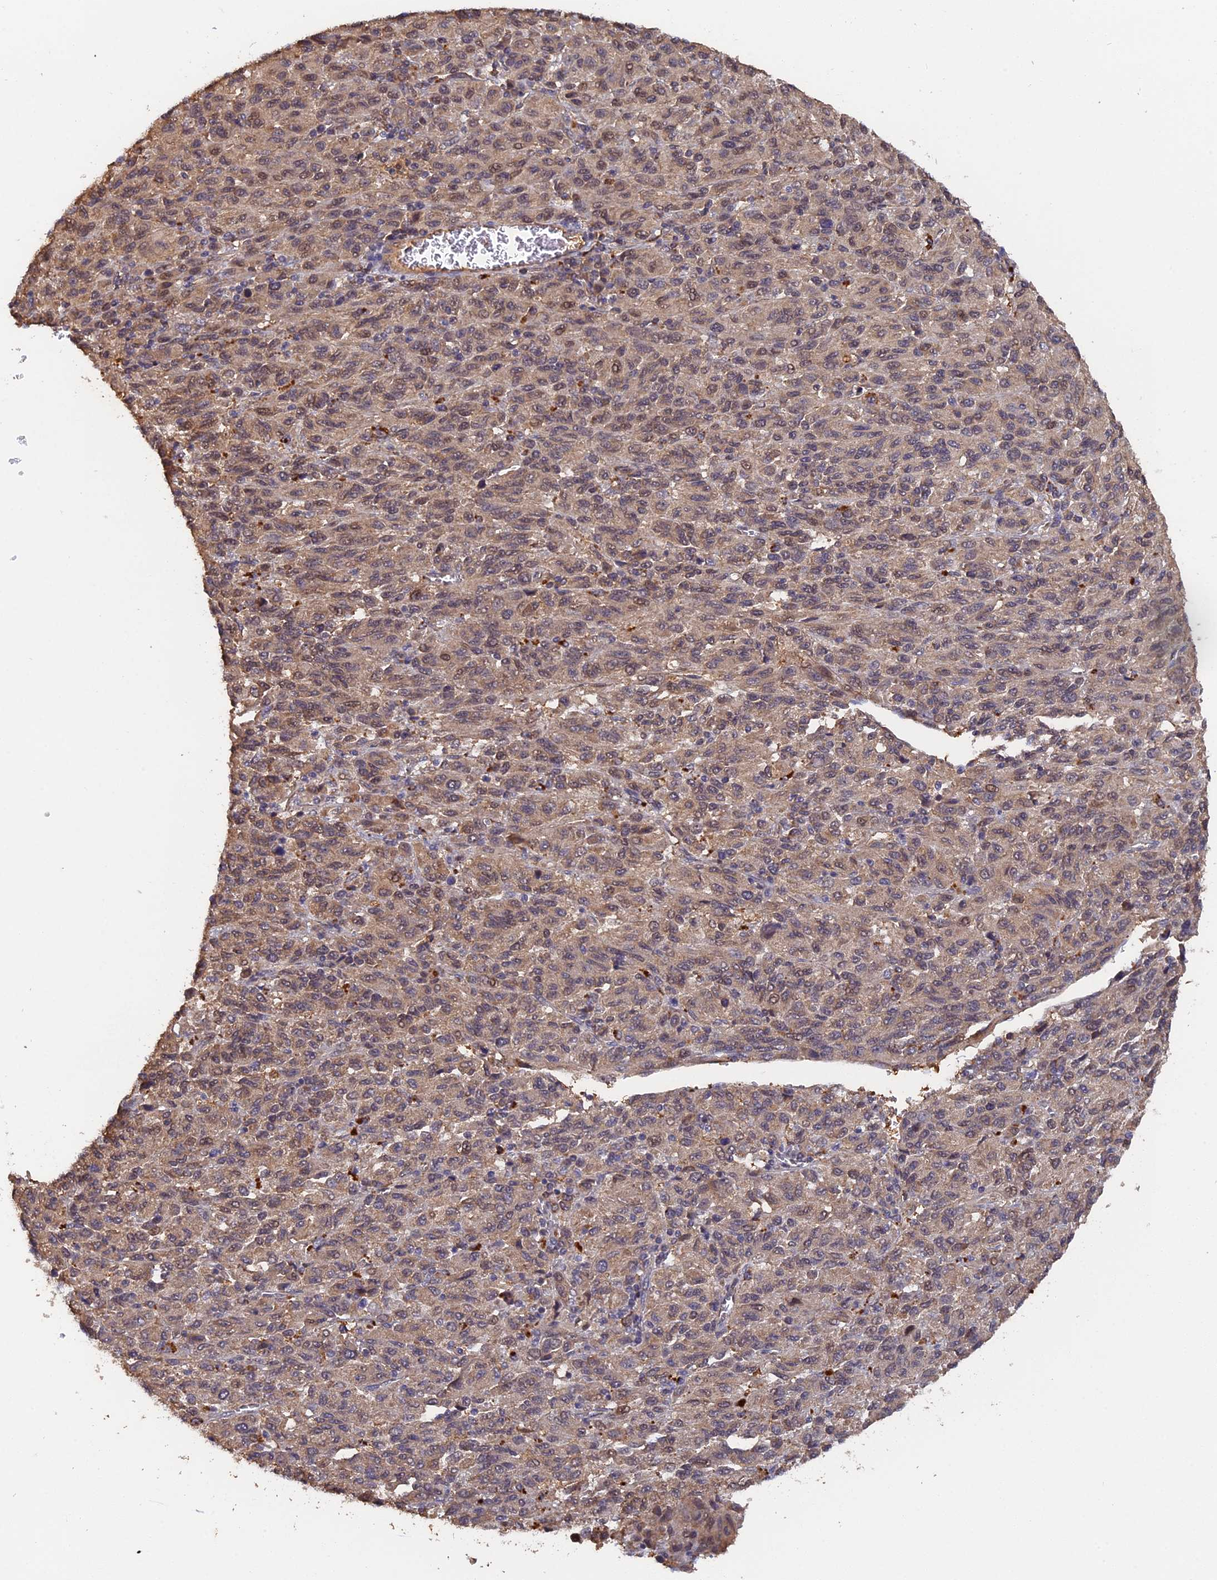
{"staining": {"intensity": "moderate", "quantity": "<25%", "location": "cytoplasmic/membranous,nuclear"}, "tissue": "melanoma", "cell_type": "Tumor cells", "image_type": "cancer", "snomed": [{"axis": "morphology", "description": "Malignant melanoma, Metastatic site"}, {"axis": "topography", "description": "Lung"}], "caption": "Protein expression analysis of melanoma shows moderate cytoplasmic/membranous and nuclear expression in approximately <25% of tumor cells.", "gene": "FAM98C", "patient": {"sex": "male", "age": 64}}